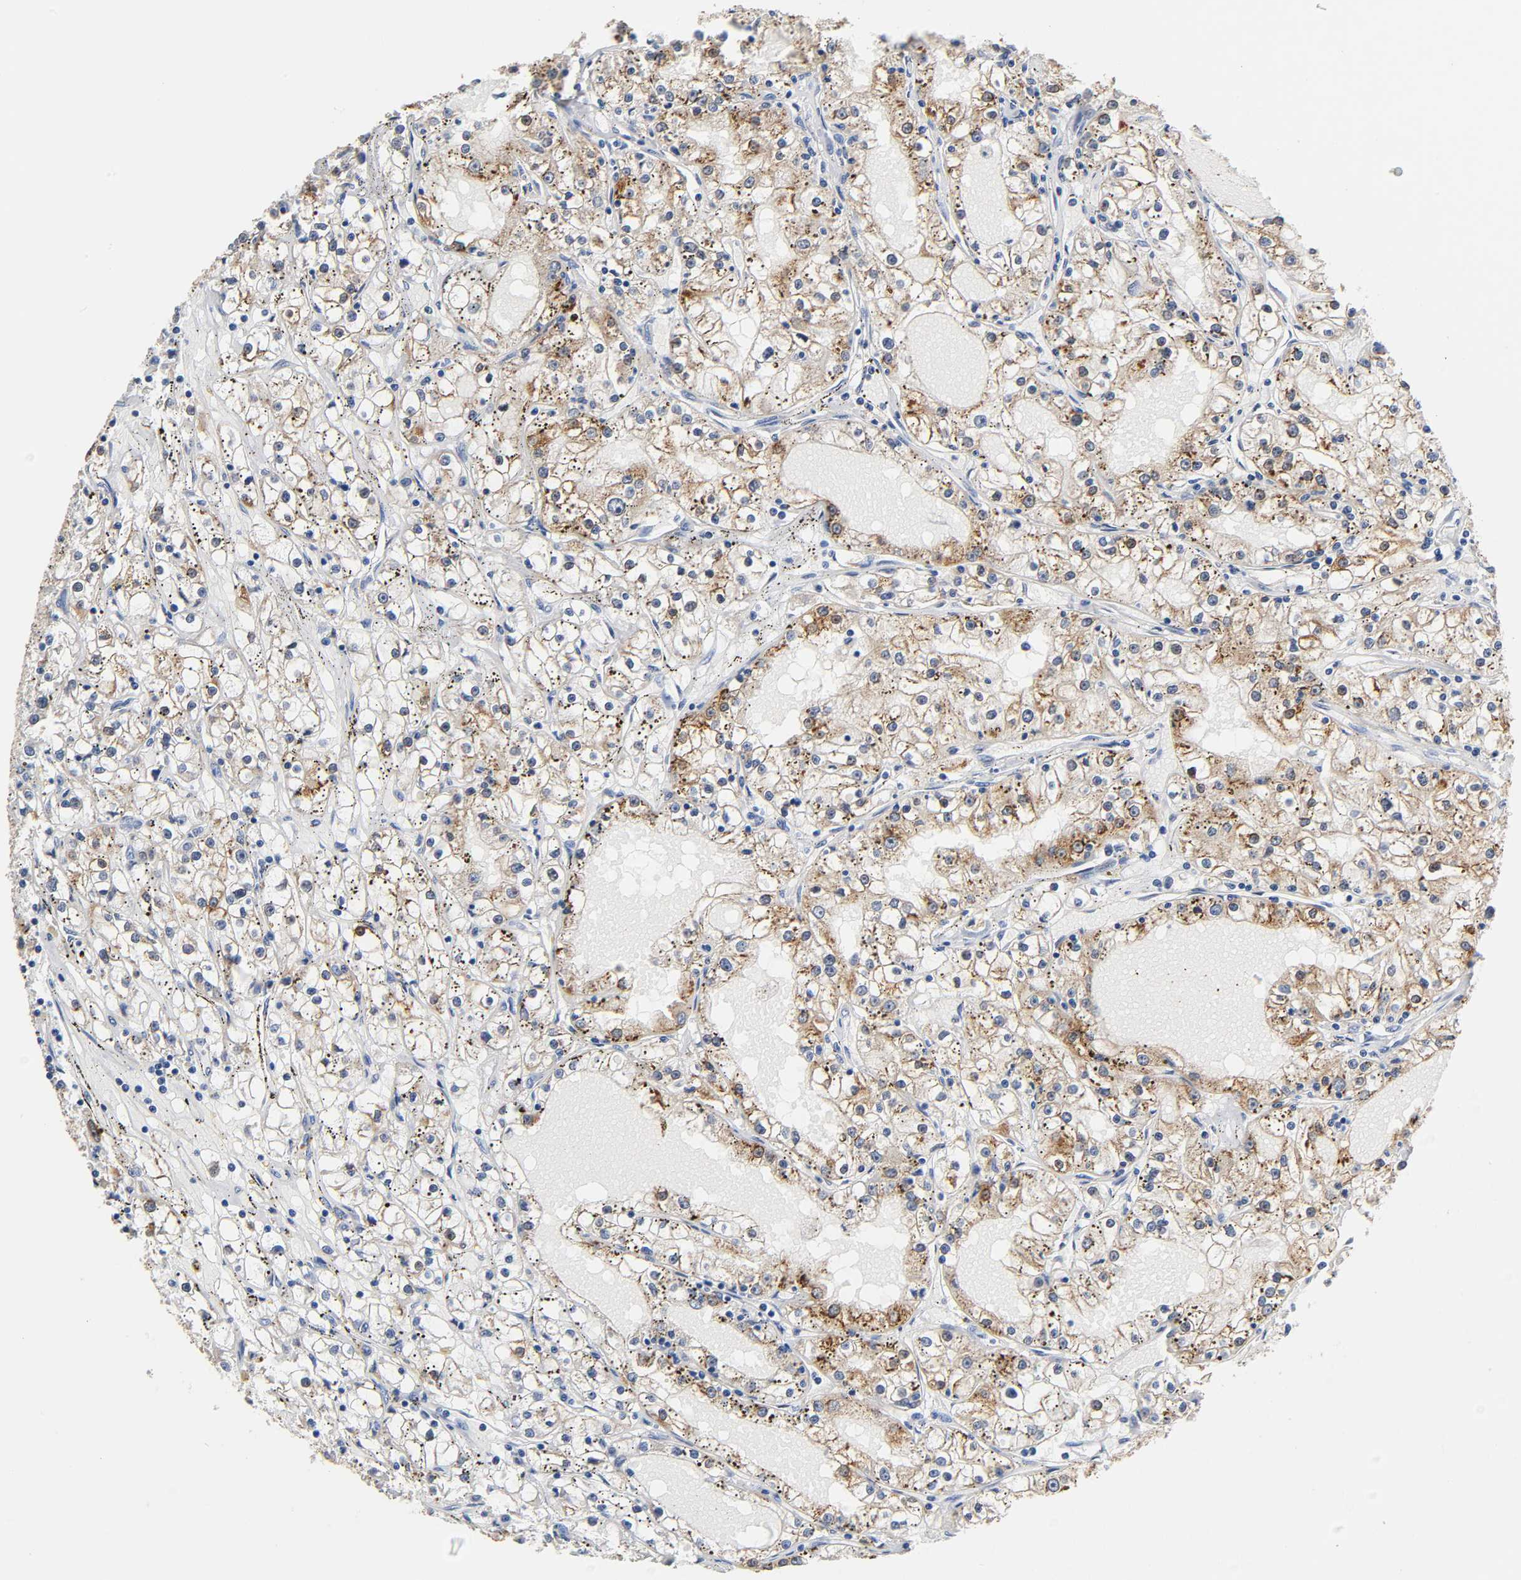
{"staining": {"intensity": "moderate", "quantity": ">75%", "location": "cytoplasmic/membranous"}, "tissue": "renal cancer", "cell_type": "Tumor cells", "image_type": "cancer", "snomed": [{"axis": "morphology", "description": "Adenocarcinoma, NOS"}, {"axis": "topography", "description": "Kidney"}], "caption": "An image of renal cancer (adenocarcinoma) stained for a protein exhibits moderate cytoplasmic/membranous brown staining in tumor cells.", "gene": "FYN", "patient": {"sex": "male", "age": 56}}